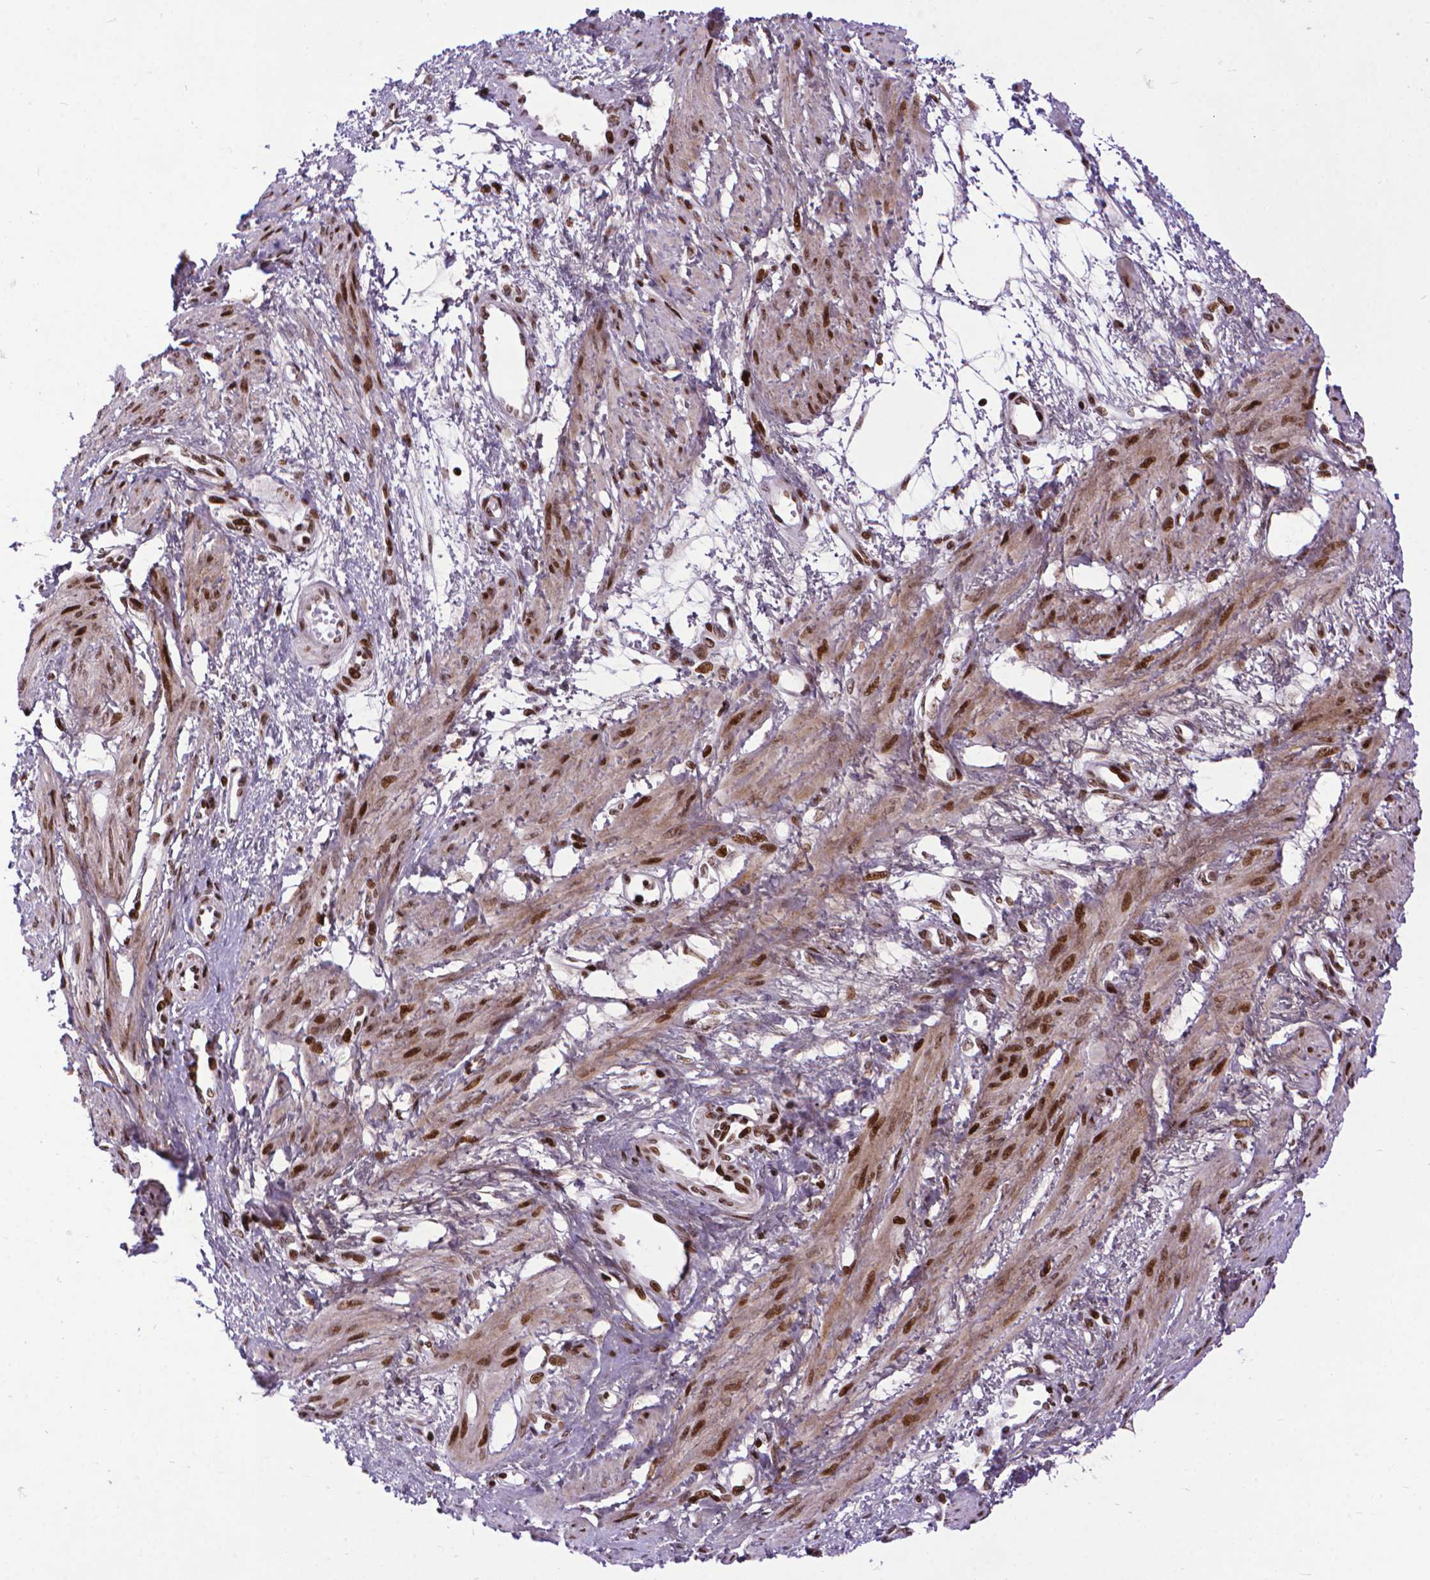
{"staining": {"intensity": "strong", "quantity": ">75%", "location": "cytoplasmic/membranous,nuclear"}, "tissue": "smooth muscle", "cell_type": "Smooth muscle cells", "image_type": "normal", "snomed": [{"axis": "morphology", "description": "Normal tissue, NOS"}, {"axis": "topography", "description": "Smooth muscle"}, {"axis": "topography", "description": "Uterus"}], "caption": "Smooth muscle stained for a protein demonstrates strong cytoplasmic/membranous,nuclear positivity in smooth muscle cells. The staining was performed using DAB (3,3'-diaminobenzidine) to visualize the protein expression in brown, while the nuclei were stained in blue with hematoxylin (Magnification: 20x).", "gene": "AMER1", "patient": {"sex": "female", "age": 39}}